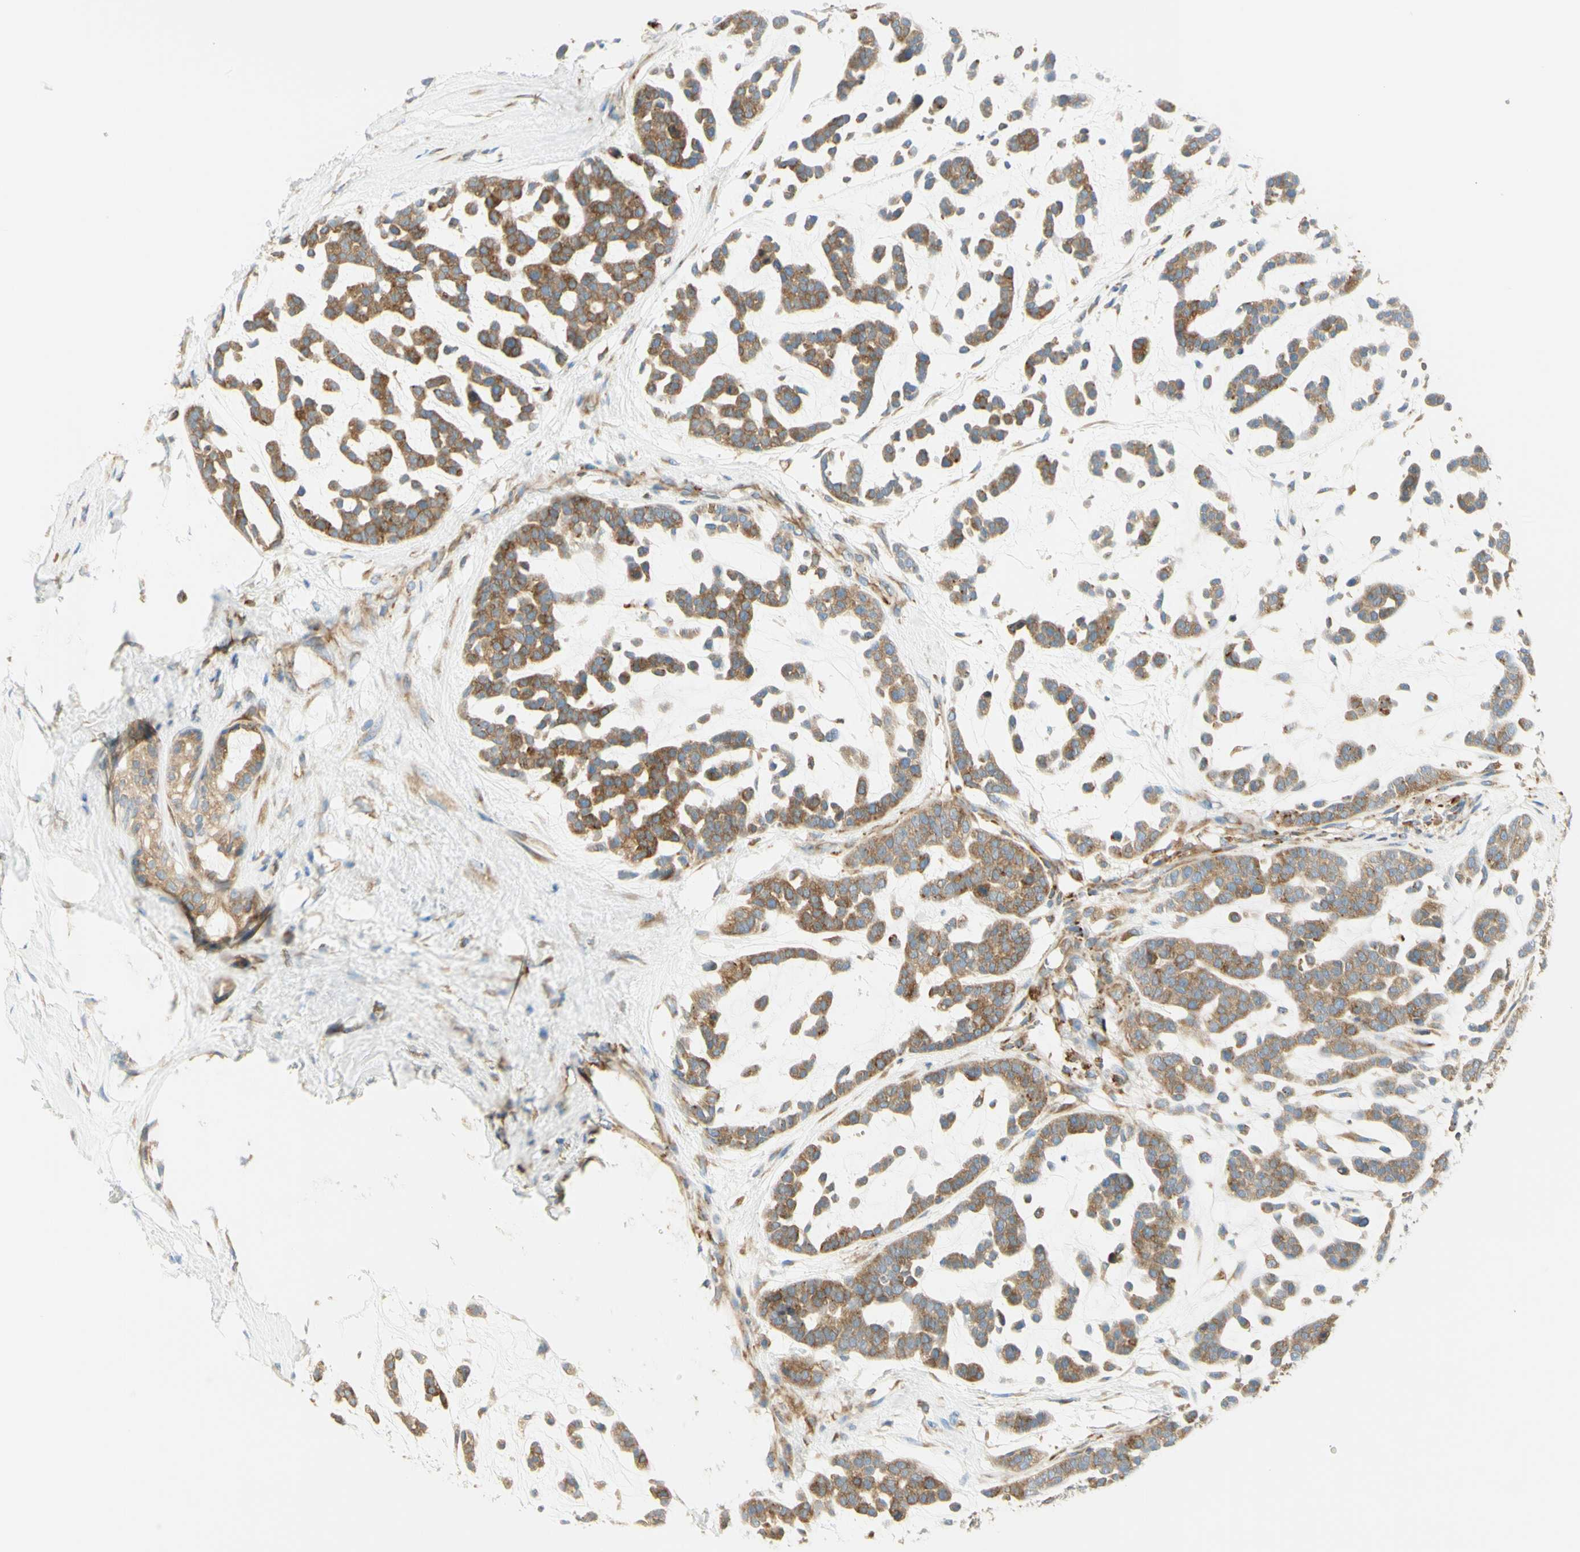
{"staining": {"intensity": "moderate", "quantity": ">75%", "location": "cytoplasmic/membranous"}, "tissue": "head and neck cancer", "cell_type": "Tumor cells", "image_type": "cancer", "snomed": [{"axis": "morphology", "description": "Adenocarcinoma, NOS"}, {"axis": "morphology", "description": "Adenoma, NOS"}, {"axis": "topography", "description": "Head-Neck"}], "caption": "IHC (DAB (3,3'-diaminobenzidine)) staining of human head and neck cancer shows moderate cytoplasmic/membranous protein expression in about >75% of tumor cells.", "gene": "MANF", "patient": {"sex": "female", "age": 55}}